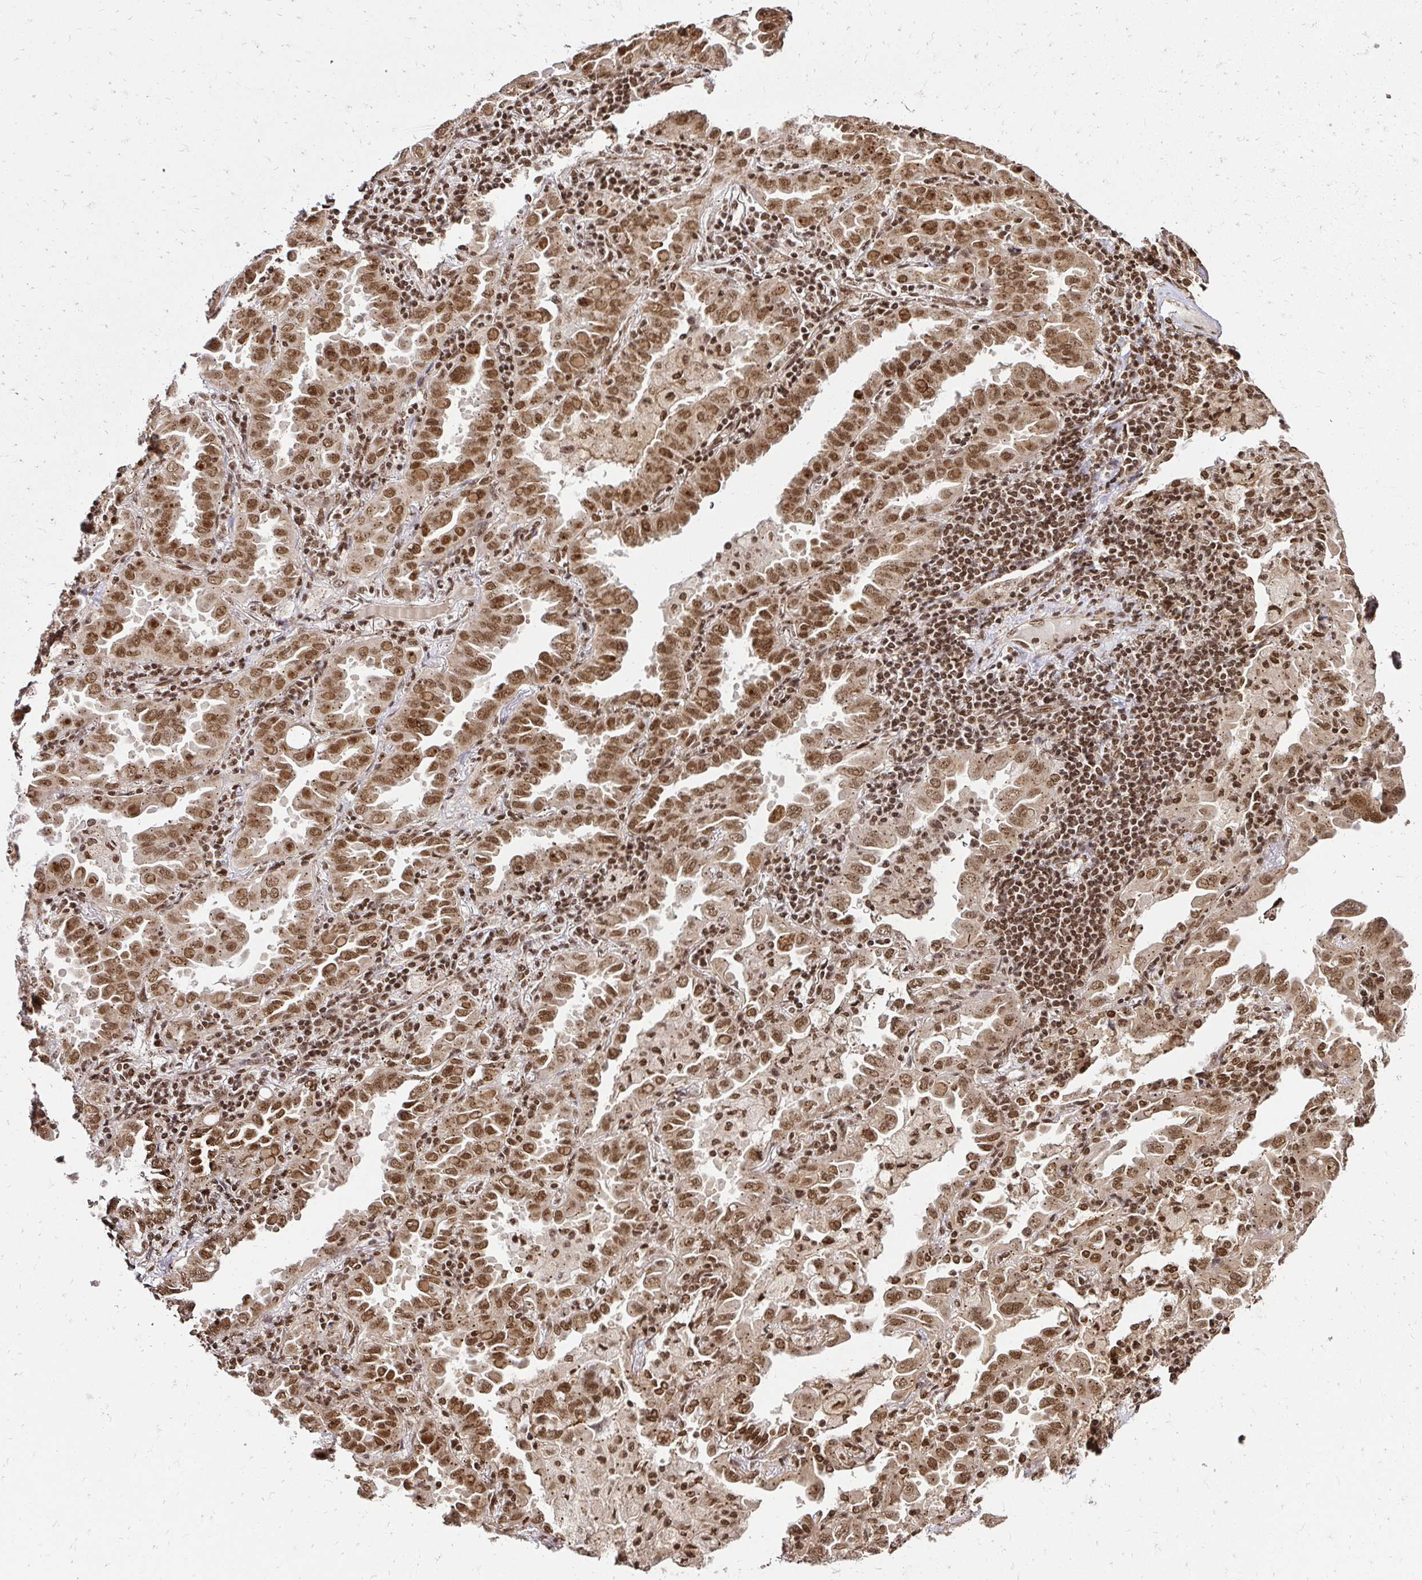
{"staining": {"intensity": "moderate", "quantity": ">75%", "location": "cytoplasmic/membranous,nuclear"}, "tissue": "lung cancer", "cell_type": "Tumor cells", "image_type": "cancer", "snomed": [{"axis": "morphology", "description": "Adenocarcinoma, NOS"}, {"axis": "topography", "description": "Lung"}], "caption": "Immunohistochemistry (IHC) (DAB (3,3'-diaminobenzidine)) staining of adenocarcinoma (lung) shows moderate cytoplasmic/membranous and nuclear protein expression in approximately >75% of tumor cells.", "gene": "GLYR1", "patient": {"sex": "male", "age": 64}}